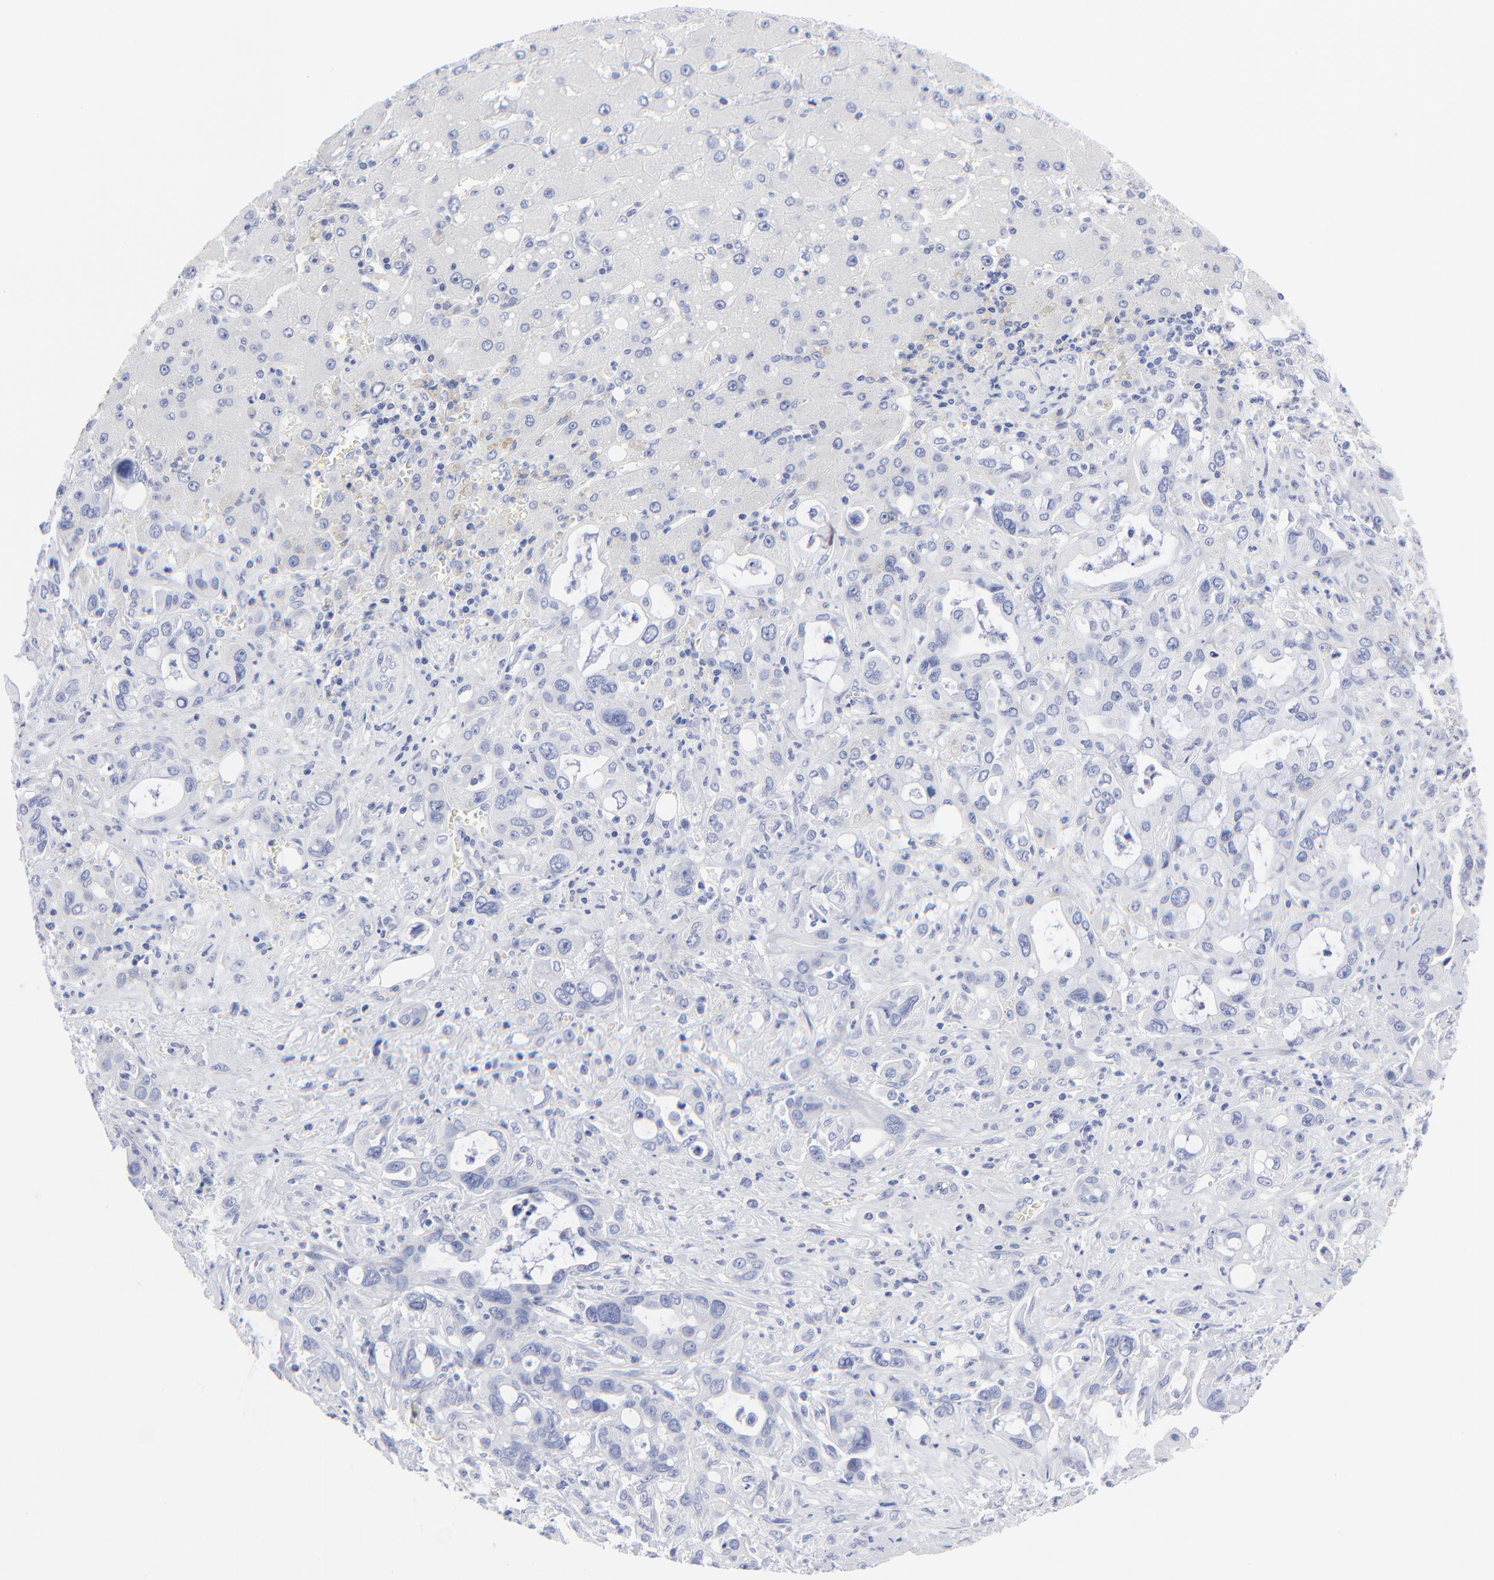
{"staining": {"intensity": "negative", "quantity": "none", "location": "none"}, "tissue": "liver cancer", "cell_type": "Tumor cells", "image_type": "cancer", "snomed": [{"axis": "morphology", "description": "Cholangiocarcinoma"}, {"axis": "topography", "description": "Liver"}], "caption": "A high-resolution histopathology image shows immunohistochemistry staining of liver cancer (cholangiocarcinoma), which reveals no significant positivity in tumor cells.", "gene": "PSD3", "patient": {"sex": "female", "age": 65}}